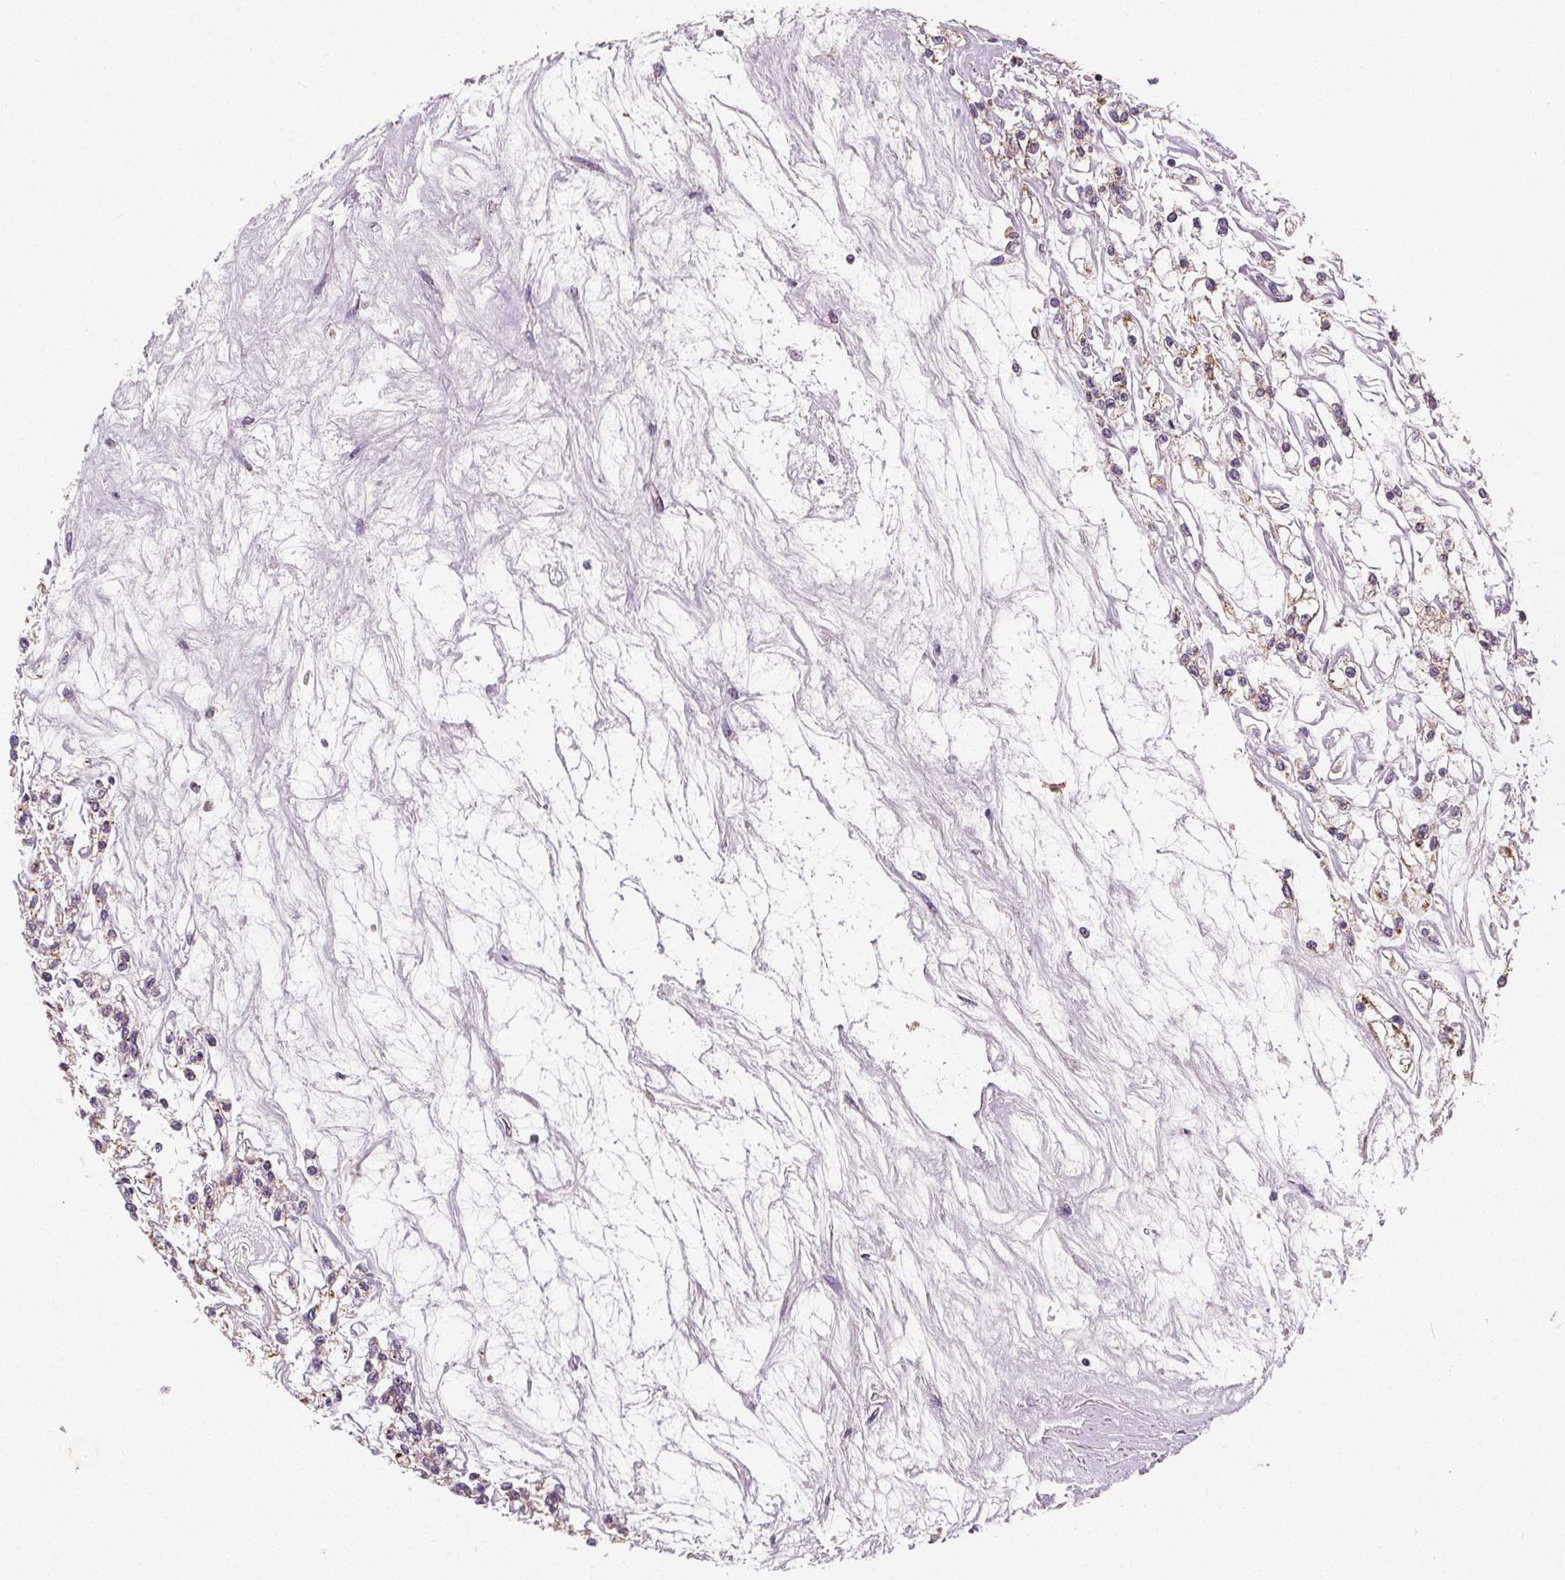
{"staining": {"intensity": "weak", "quantity": ">75%", "location": "cytoplasmic/membranous"}, "tissue": "renal cancer", "cell_type": "Tumor cells", "image_type": "cancer", "snomed": [{"axis": "morphology", "description": "Adenocarcinoma, NOS"}, {"axis": "topography", "description": "Kidney"}], "caption": "An image showing weak cytoplasmic/membranous positivity in approximately >75% of tumor cells in renal cancer, as visualized by brown immunohistochemical staining.", "gene": "RAB20", "patient": {"sex": "female", "age": 59}}